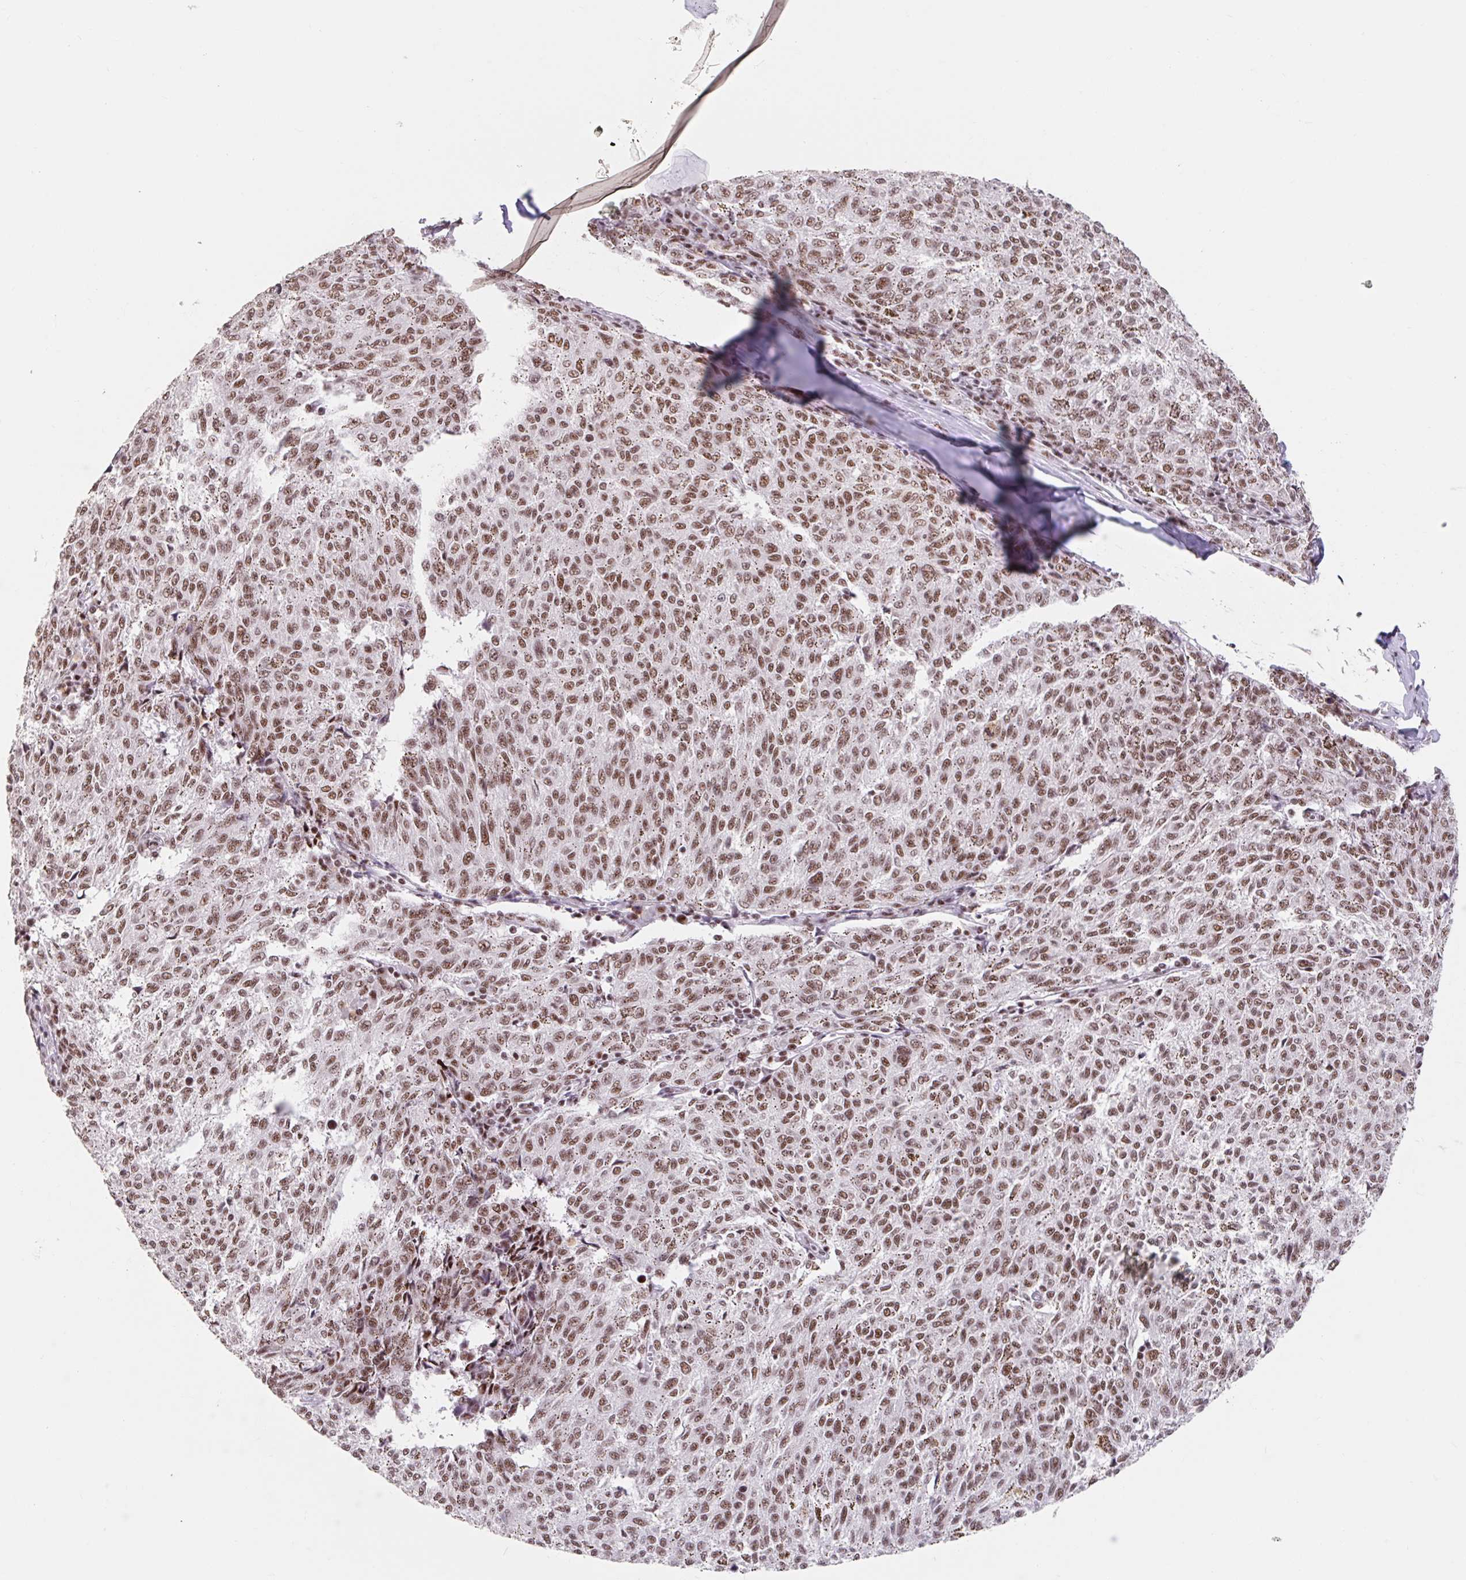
{"staining": {"intensity": "moderate", "quantity": ">75%", "location": "nuclear"}, "tissue": "melanoma", "cell_type": "Tumor cells", "image_type": "cancer", "snomed": [{"axis": "morphology", "description": "Malignant melanoma, NOS"}, {"axis": "topography", "description": "Skin"}], "caption": "Melanoma tissue exhibits moderate nuclear staining in about >75% of tumor cells", "gene": "SRSF10", "patient": {"sex": "female", "age": 72}}